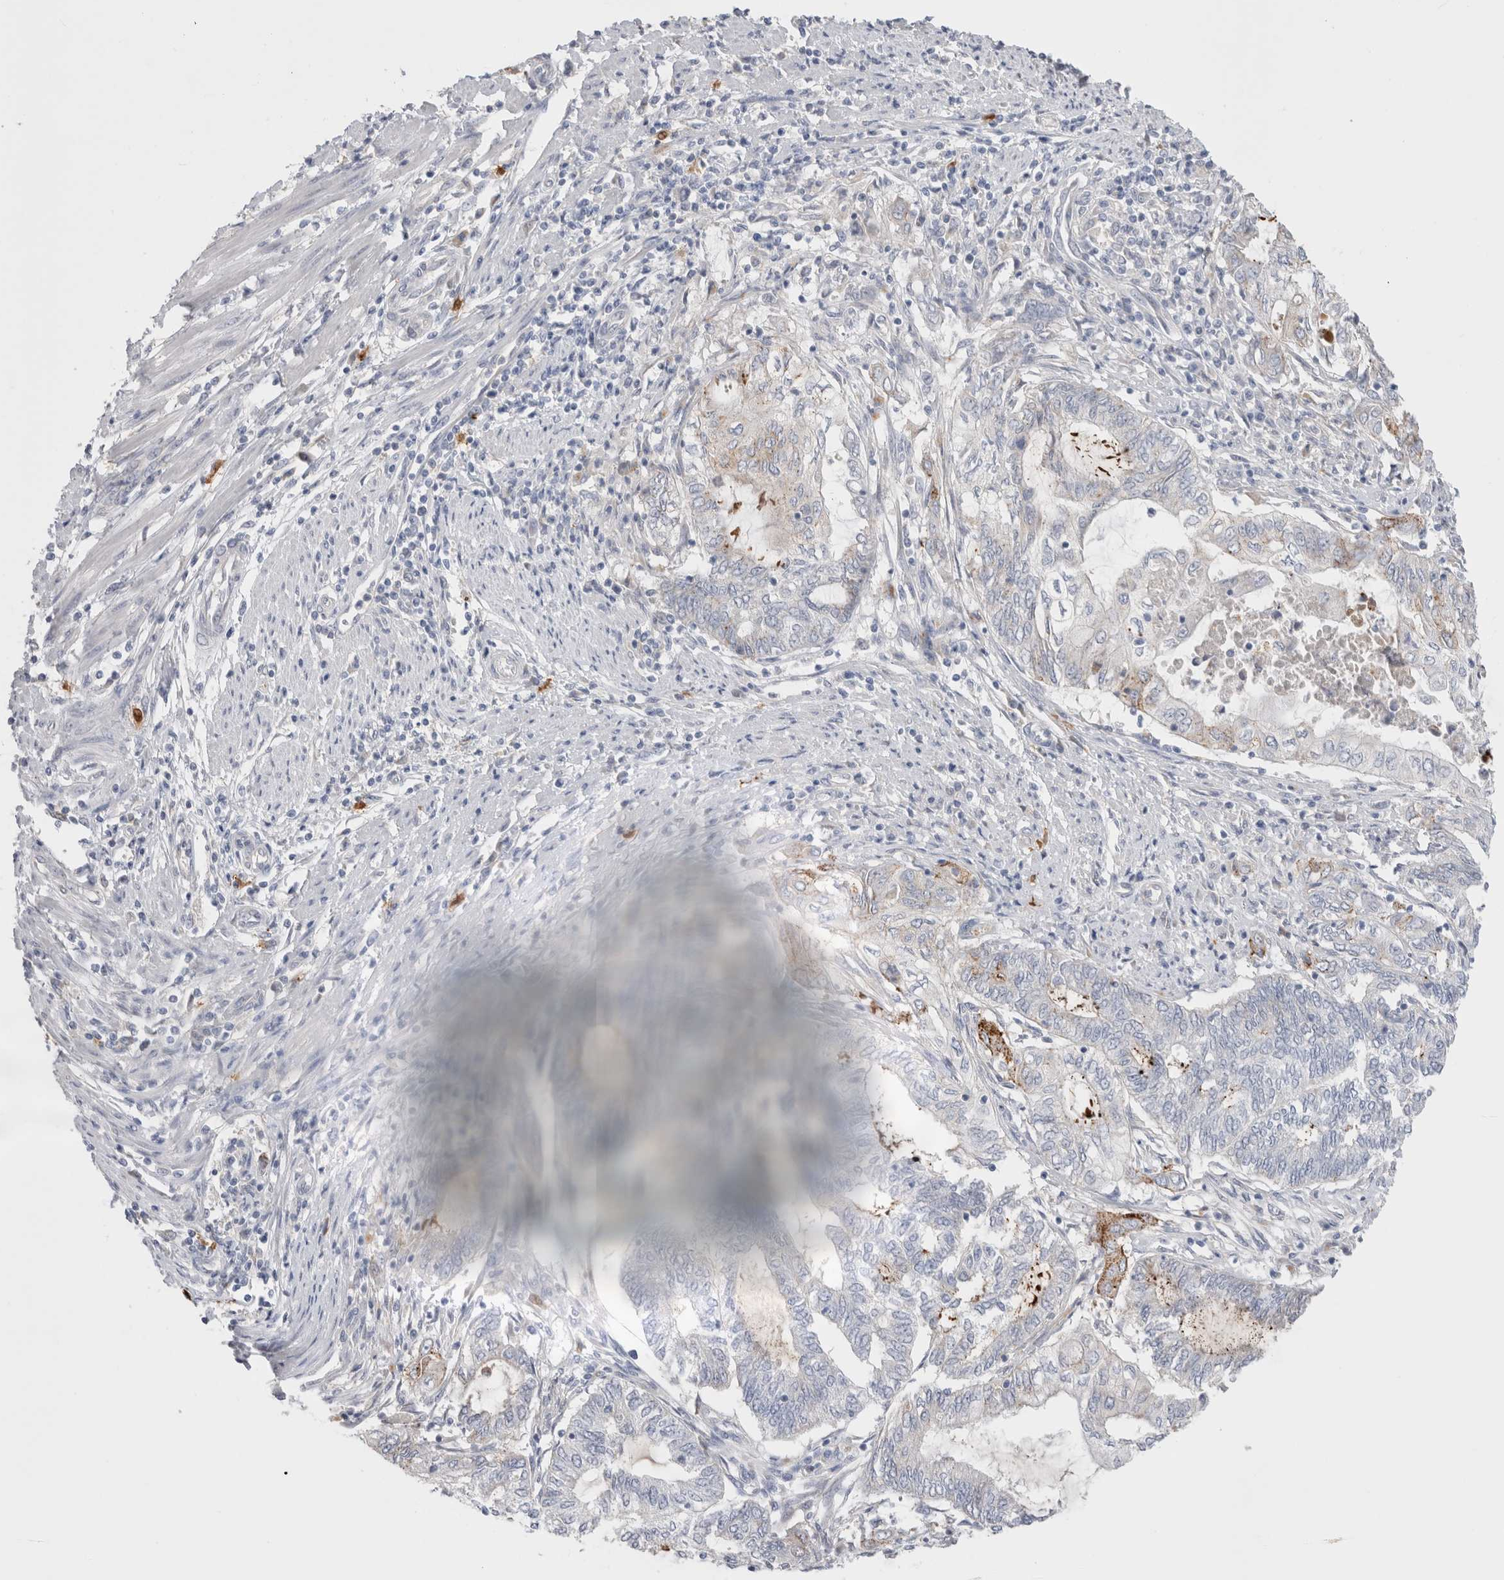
{"staining": {"intensity": "negative", "quantity": "none", "location": "none"}, "tissue": "endometrial cancer", "cell_type": "Tumor cells", "image_type": "cancer", "snomed": [{"axis": "morphology", "description": "Adenocarcinoma, NOS"}, {"axis": "topography", "description": "Uterus"}, {"axis": "topography", "description": "Endometrium"}], "caption": "IHC of human endometrial cancer reveals no positivity in tumor cells.", "gene": "HPGDS", "patient": {"sex": "female", "age": 70}}